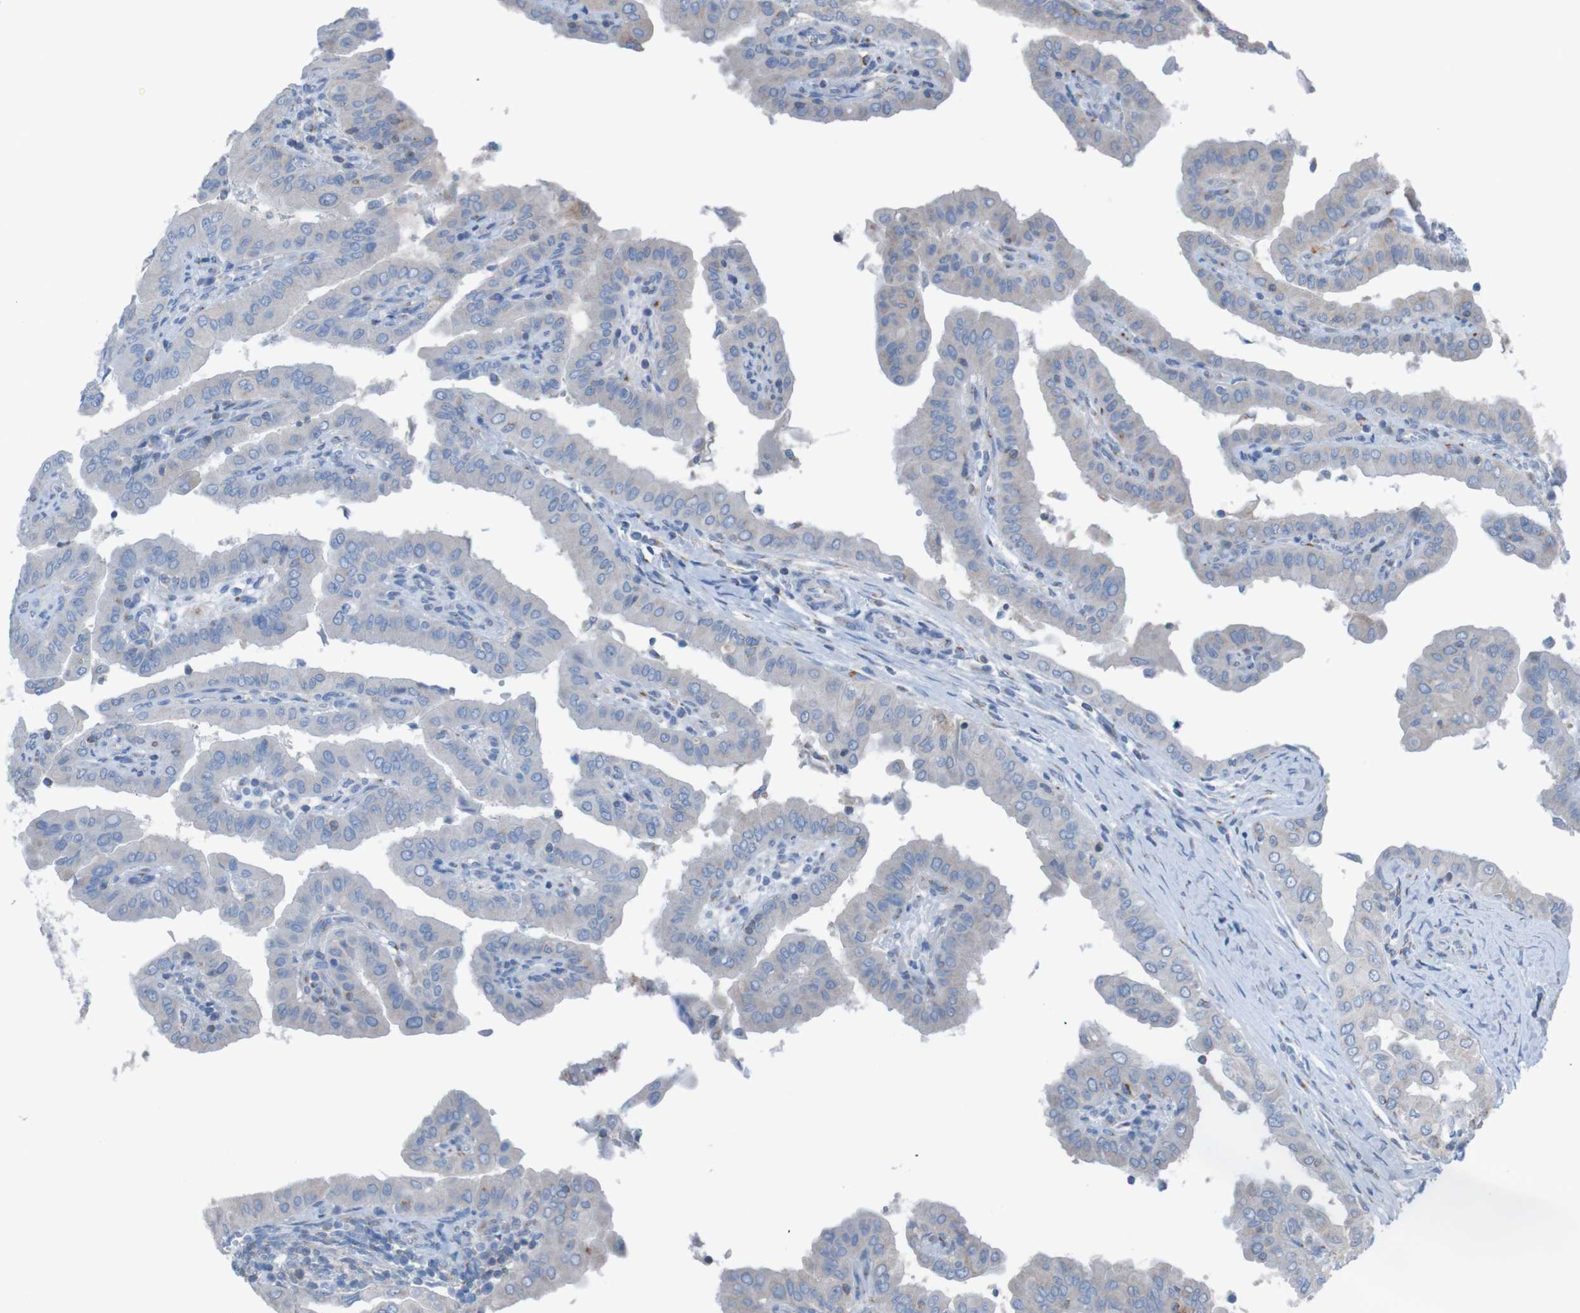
{"staining": {"intensity": "negative", "quantity": "none", "location": "none"}, "tissue": "thyroid cancer", "cell_type": "Tumor cells", "image_type": "cancer", "snomed": [{"axis": "morphology", "description": "Papillary adenocarcinoma, NOS"}, {"axis": "topography", "description": "Thyroid gland"}], "caption": "Immunohistochemistry image of human thyroid papillary adenocarcinoma stained for a protein (brown), which displays no positivity in tumor cells. (Brightfield microscopy of DAB (3,3'-diaminobenzidine) immunohistochemistry (IHC) at high magnification).", "gene": "MINAR1", "patient": {"sex": "male", "age": 33}}